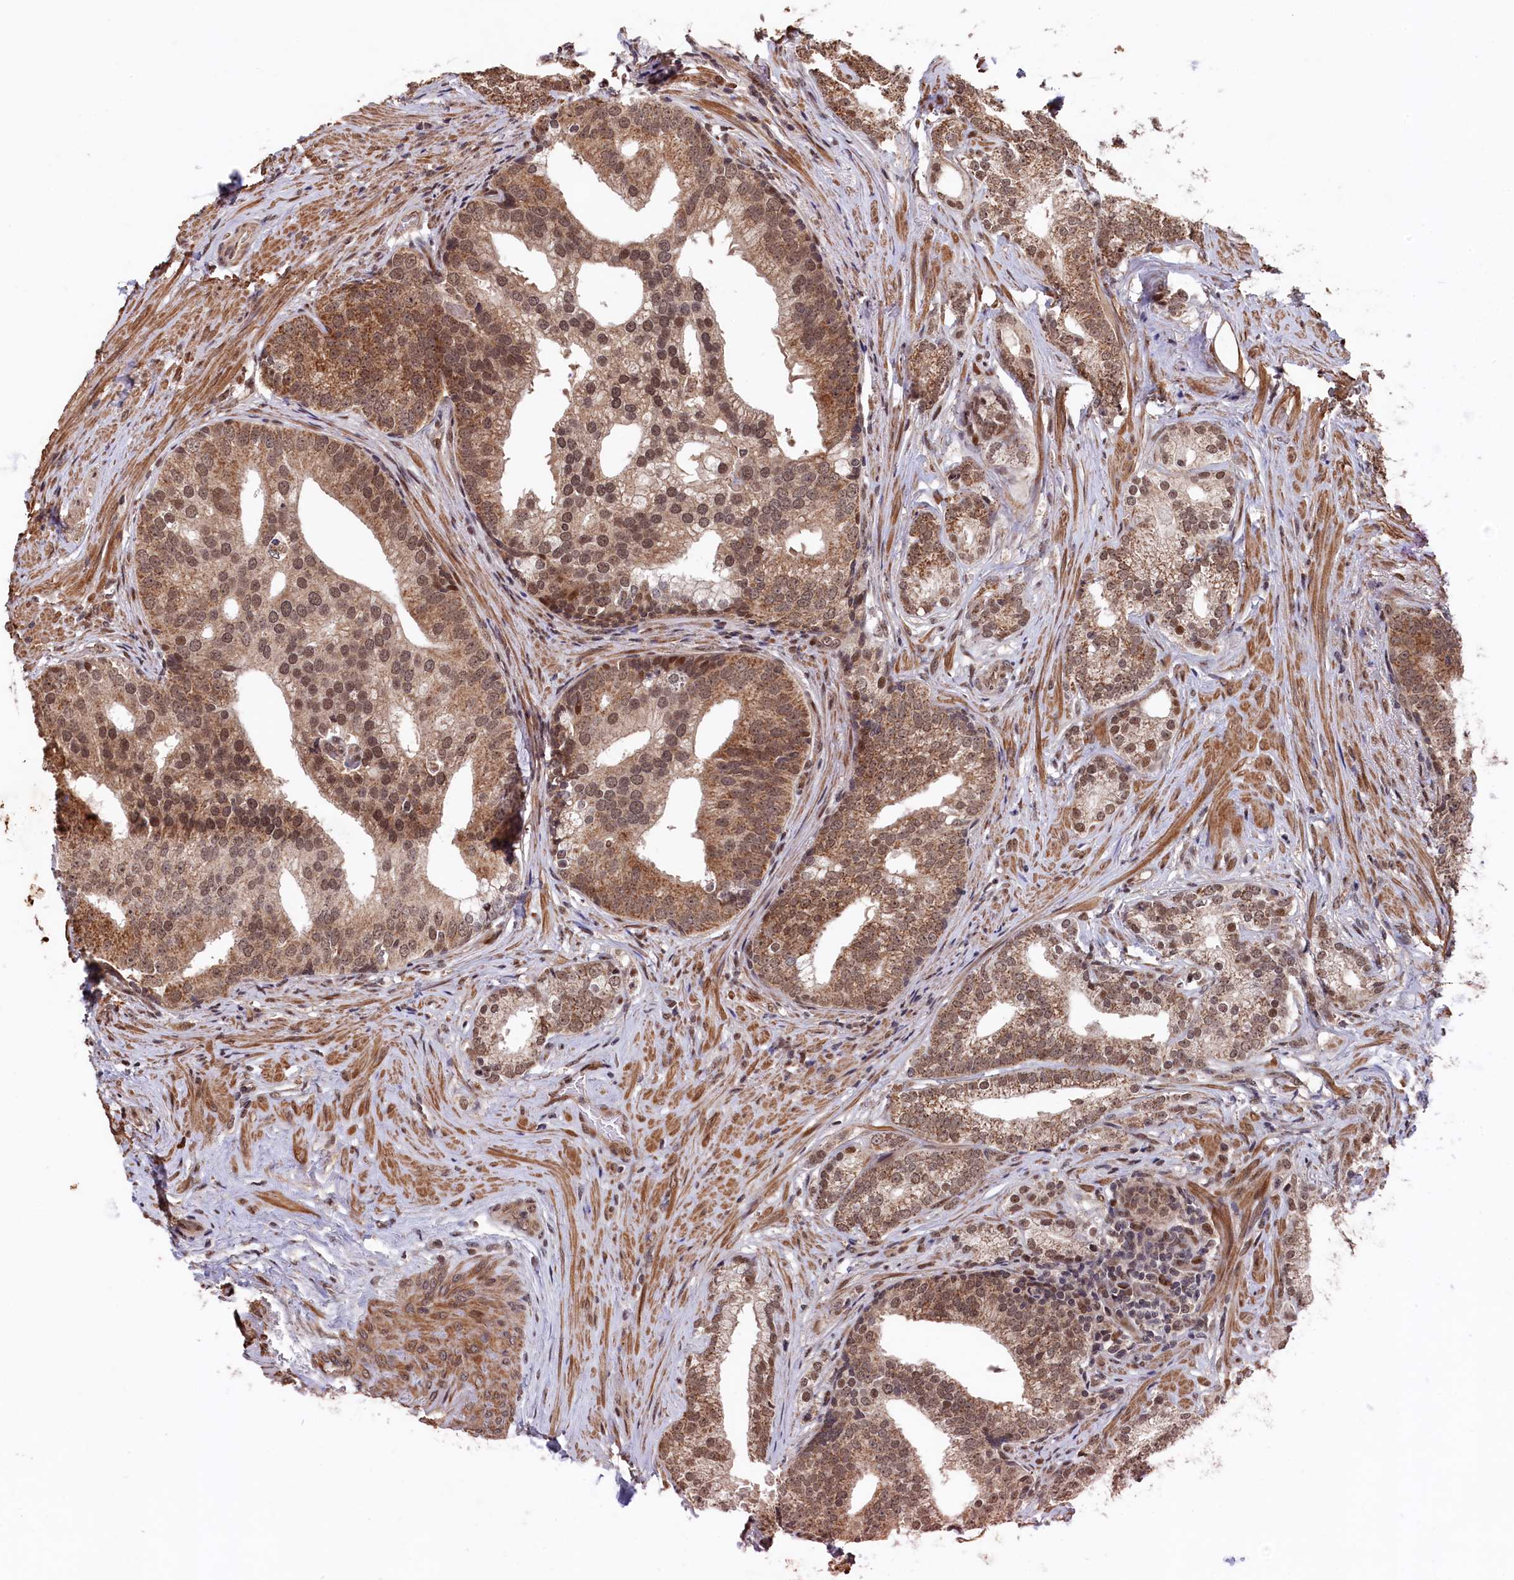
{"staining": {"intensity": "moderate", "quantity": ">75%", "location": "cytoplasmic/membranous,nuclear"}, "tissue": "prostate cancer", "cell_type": "Tumor cells", "image_type": "cancer", "snomed": [{"axis": "morphology", "description": "Adenocarcinoma, Low grade"}, {"axis": "topography", "description": "Prostate"}], "caption": "Protein expression analysis of human prostate adenocarcinoma (low-grade) reveals moderate cytoplasmic/membranous and nuclear expression in about >75% of tumor cells.", "gene": "CLPX", "patient": {"sex": "male", "age": 71}}